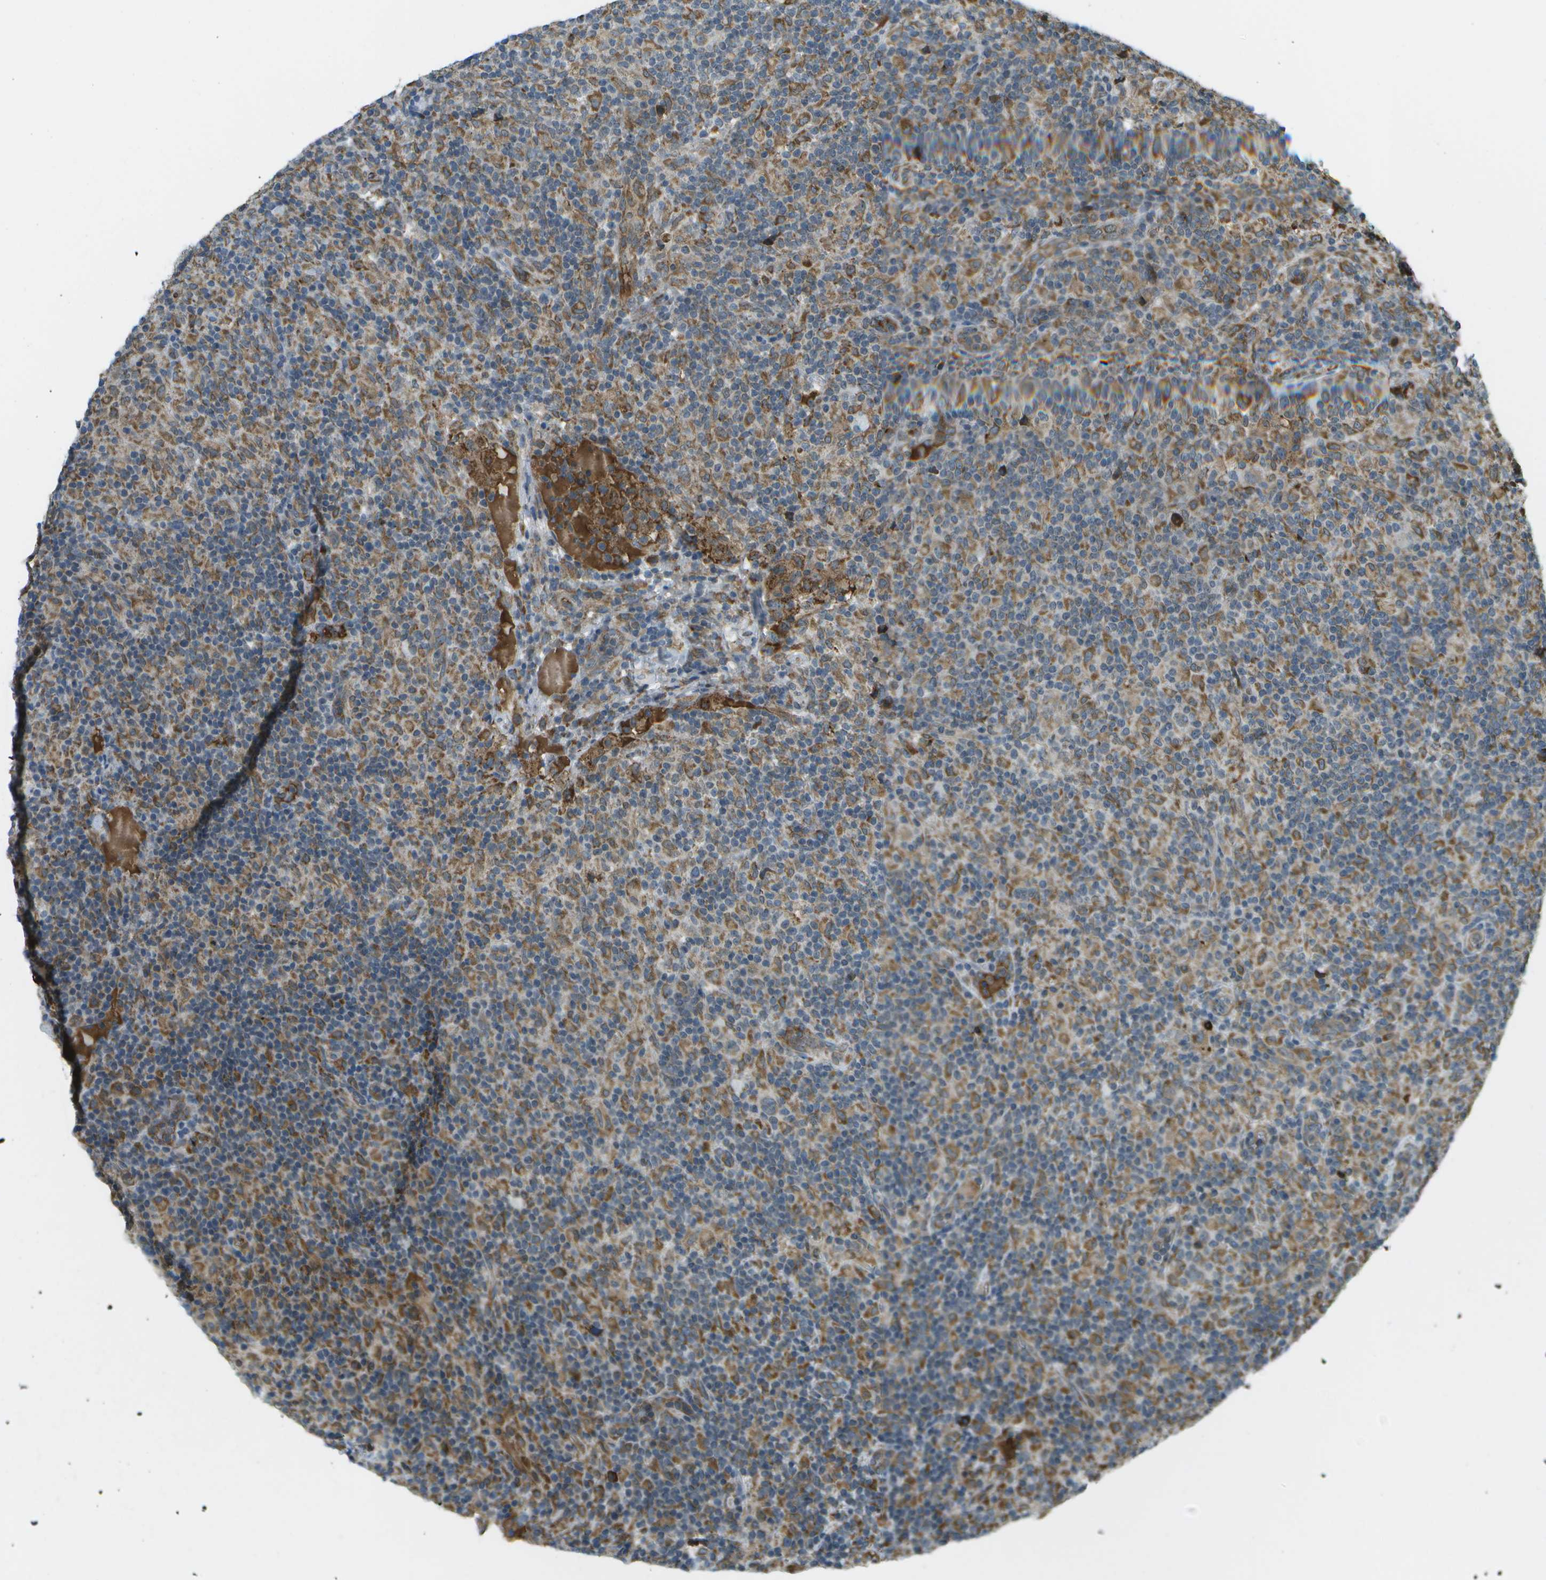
{"staining": {"intensity": "moderate", "quantity": ">75%", "location": "cytoplasmic/membranous"}, "tissue": "lymphoma", "cell_type": "Tumor cells", "image_type": "cancer", "snomed": [{"axis": "morphology", "description": "Hodgkin's disease, NOS"}, {"axis": "topography", "description": "Lymph node"}], "caption": "There is medium levels of moderate cytoplasmic/membranous positivity in tumor cells of lymphoma, as demonstrated by immunohistochemical staining (brown color).", "gene": "USP30", "patient": {"sex": "male", "age": 70}}